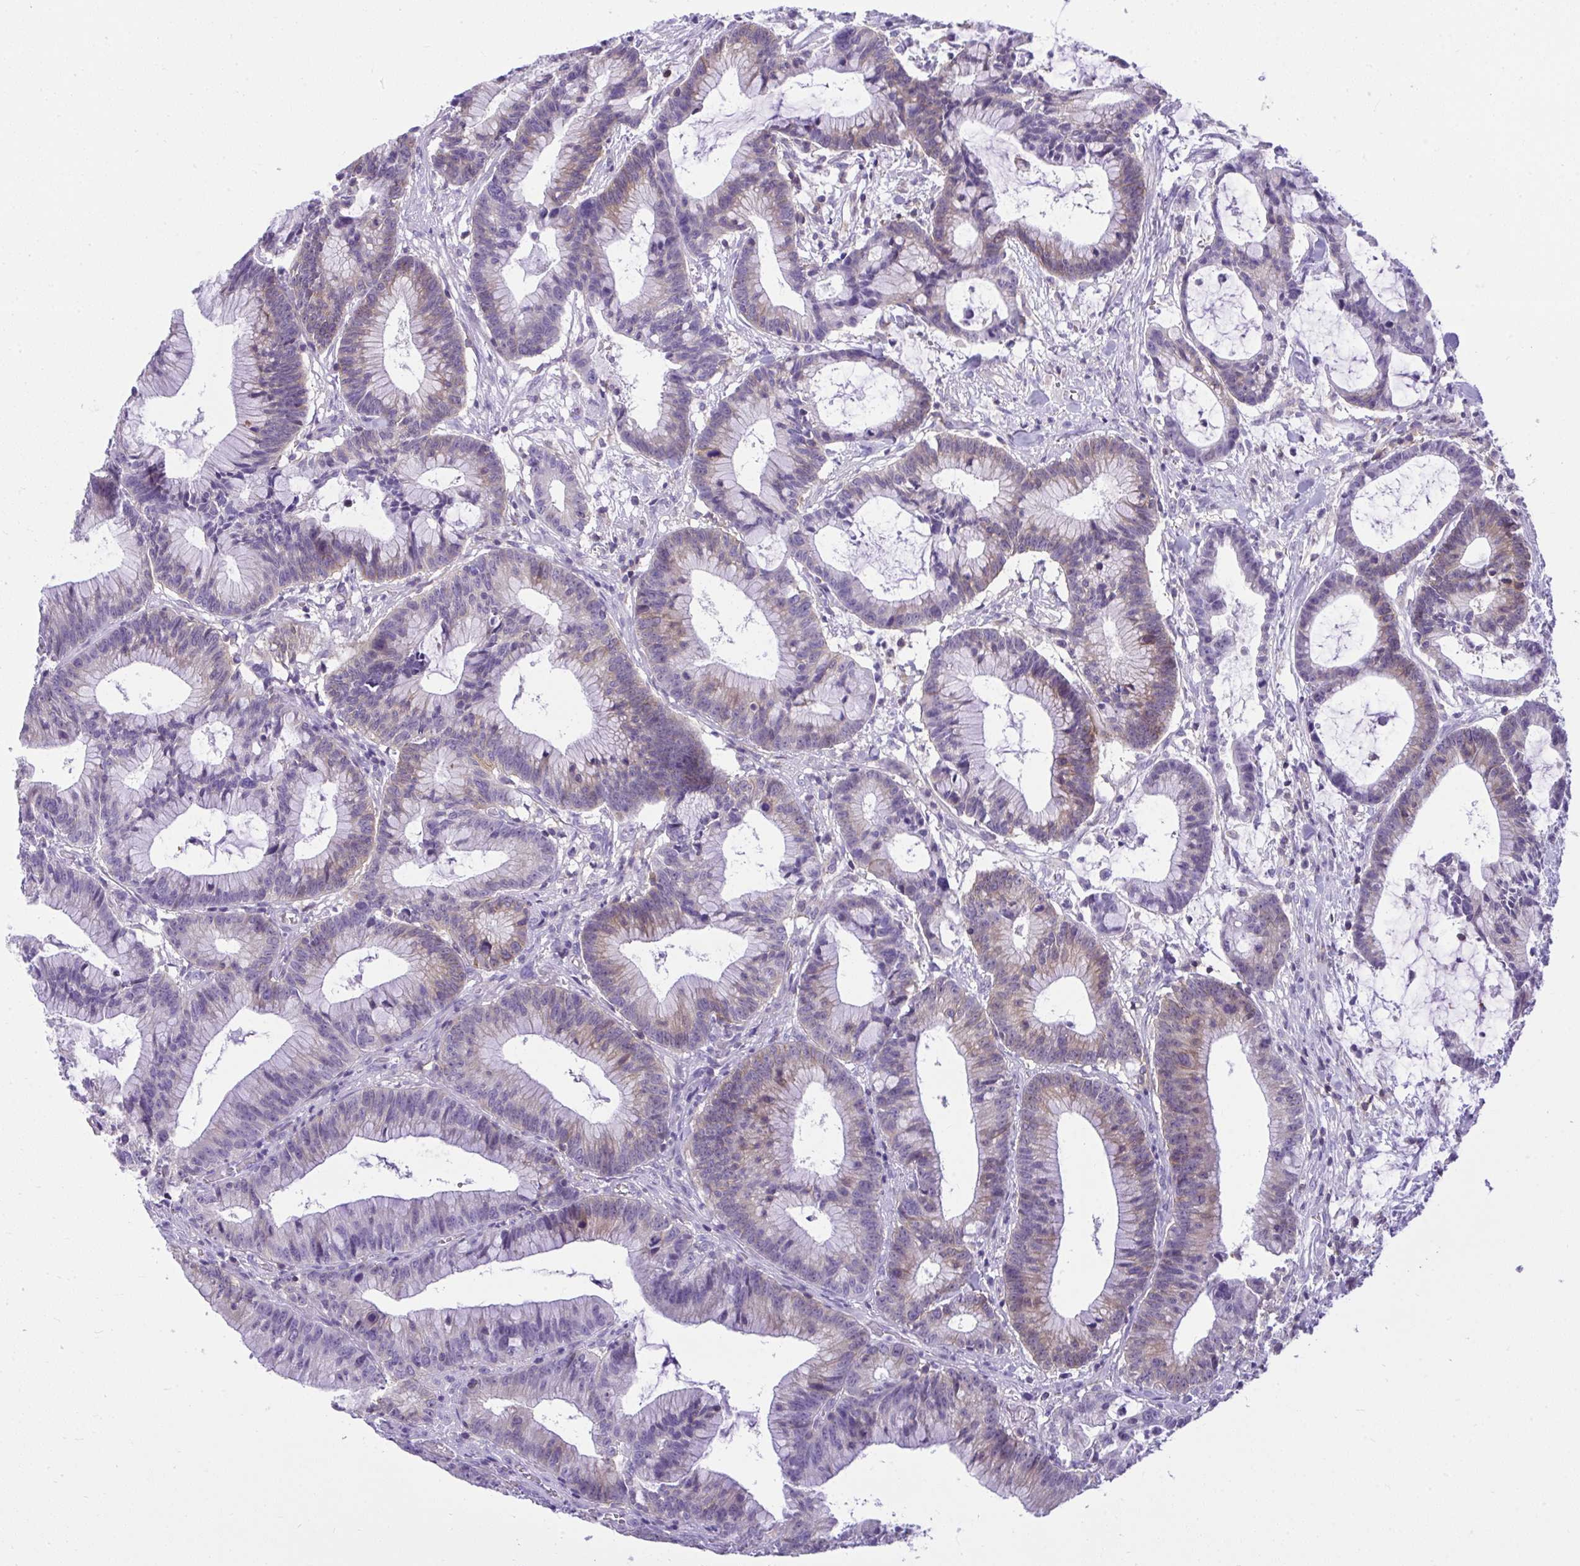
{"staining": {"intensity": "weak", "quantity": "25%-75%", "location": "cytoplasmic/membranous"}, "tissue": "colorectal cancer", "cell_type": "Tumor cells", "image_type": "cancer", "snomed": [{"axis": "morphology", "description": "Adenocarcinoma, NOS"}, {"axis": "topography", "description": "Colon"}], "caption": "A brown stain shows weak cytoplasmic/membranous staining of a protein in colorectal adenocarcinoma tumor cells.", "gene": "GPRIN3", "patient": {"sex": "female", "age": 78}}